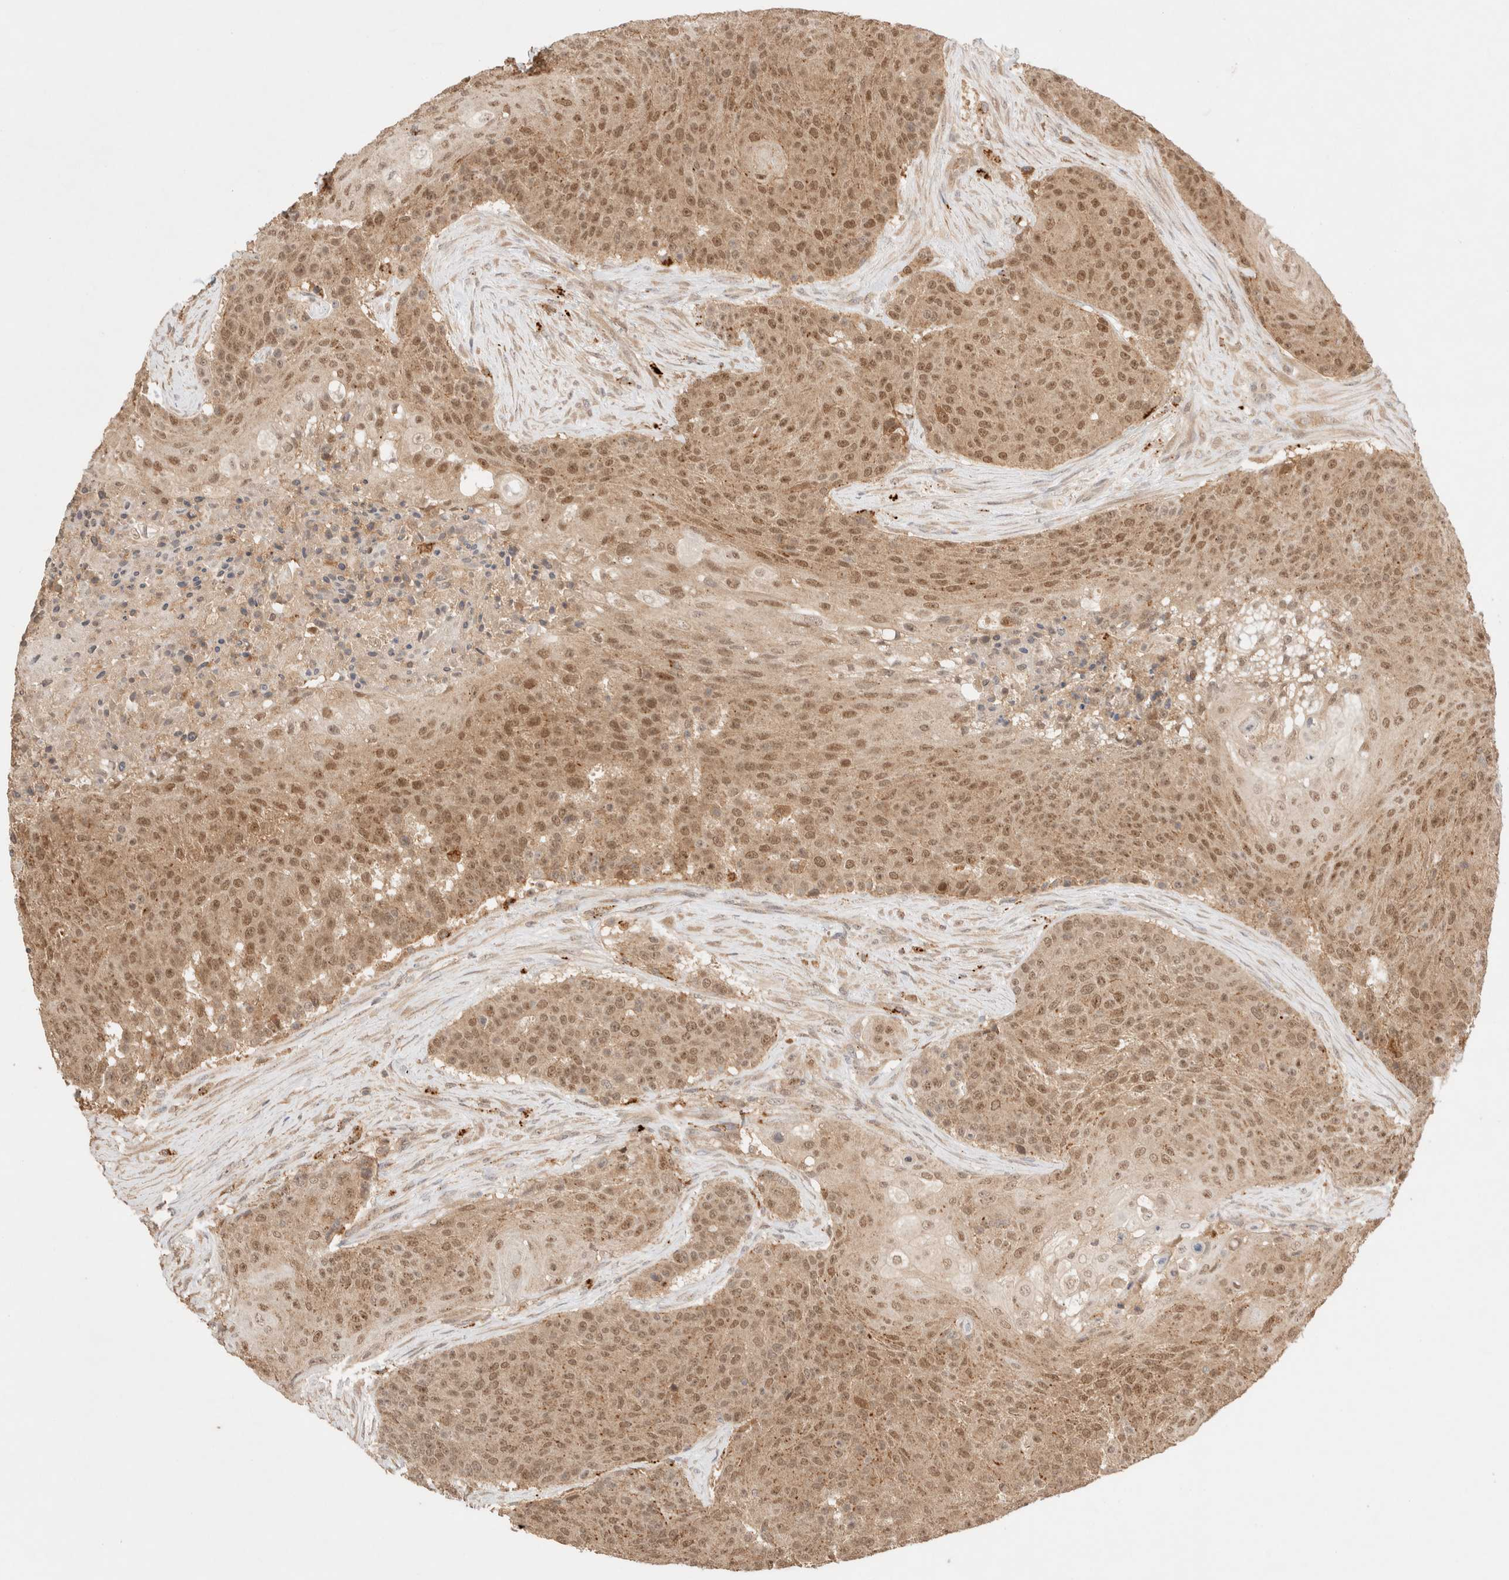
{"staining": {"intensity": "moderate", "quantity": ">75%", "location": "cytoplasmic/membranous,nuclear"}, "tissue": "urothelial cancer", "cell_type": "Tumor cells", "image_type": "cancer", "snomed": [{"axis": "morphology", "description": "Urothelial carcinoma, High grade"}, {"axis": "topography", "description": "Urinary bladder"}], "caption": "There is medium levels of moderate cytoplasmic/membranous and nuclear positivity in tumor cells of urothelial cancer, as demonstrated by immunohistochemical staining (brown color).", "gene": "CARNMT1", "patient": {"sex": "female", "age": 63}}